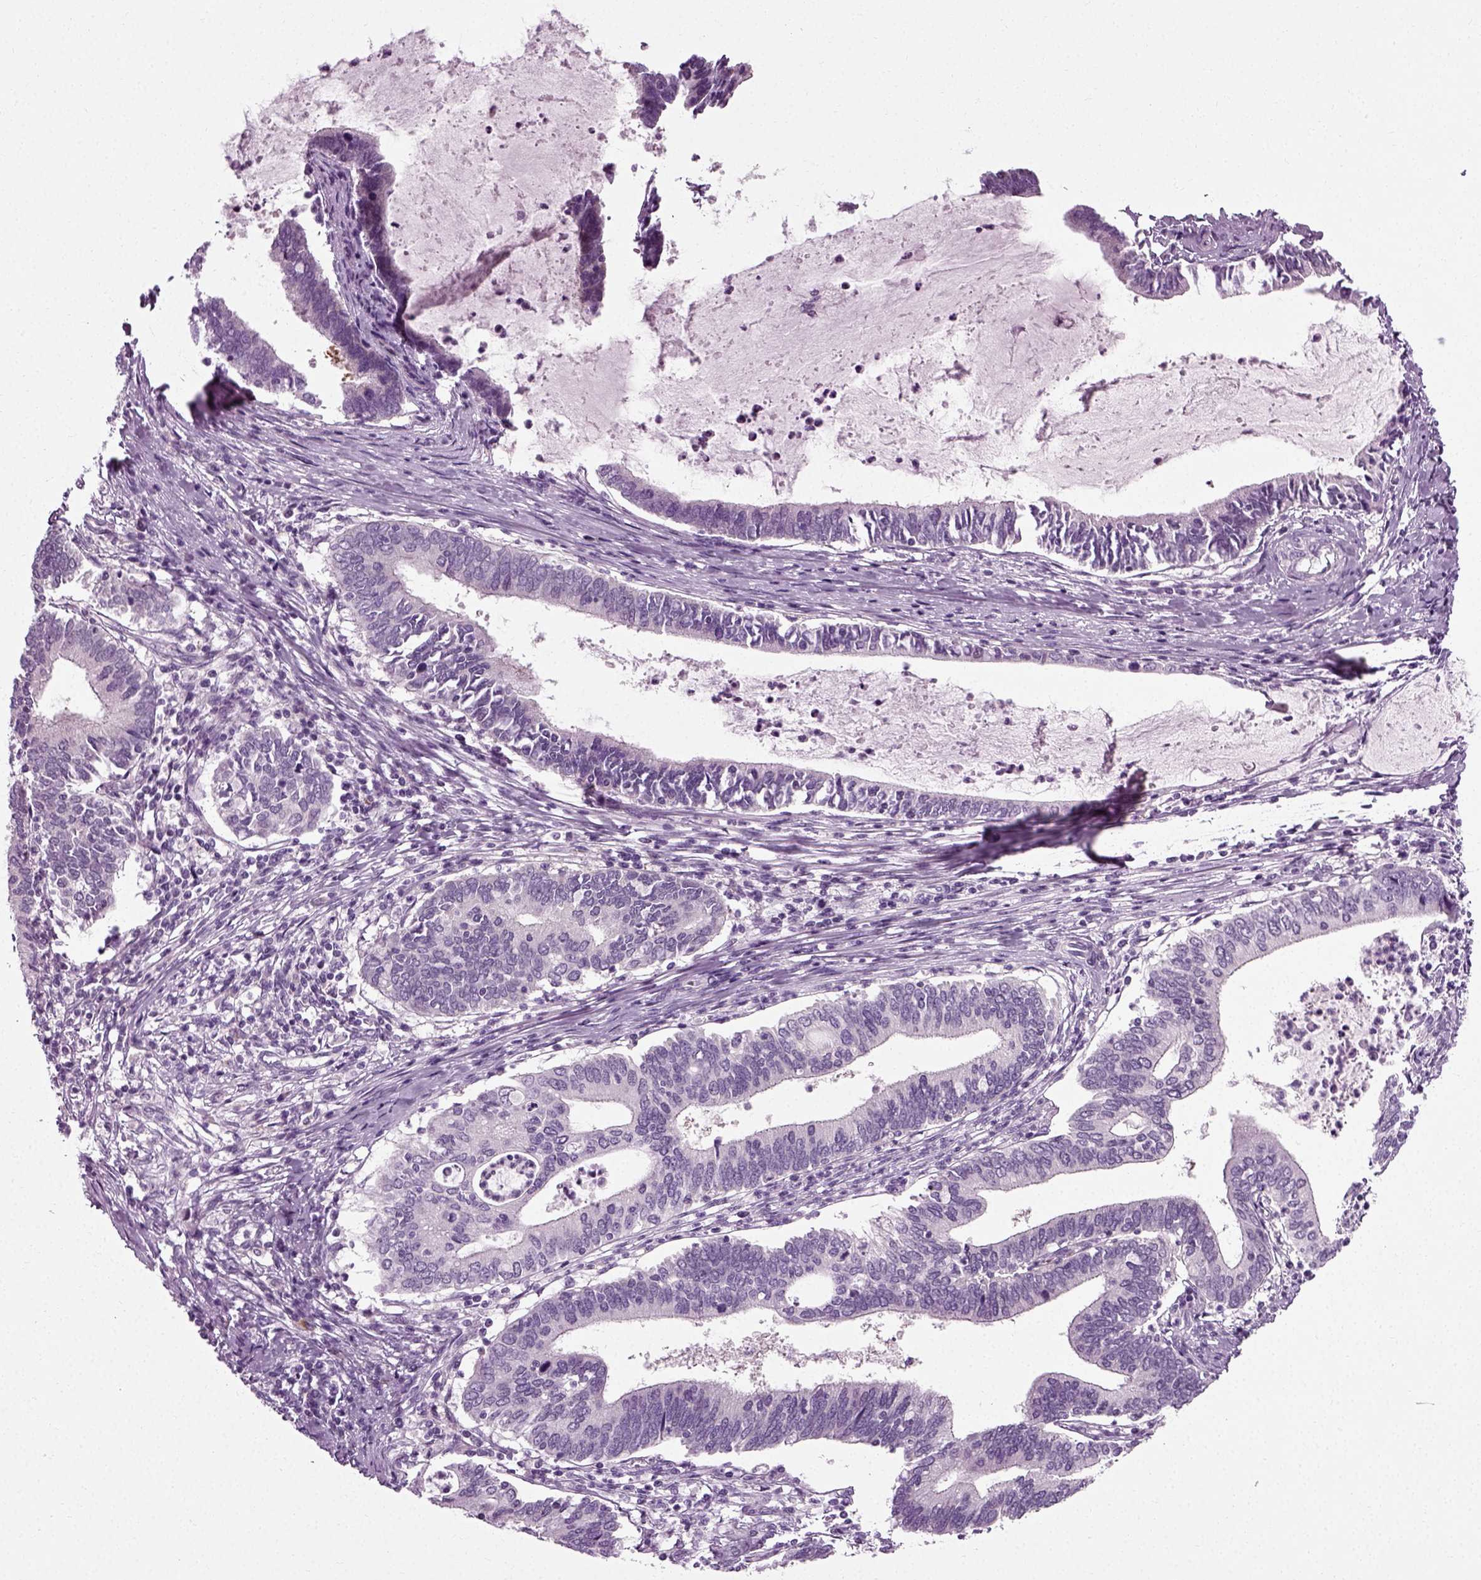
{"staining": {"intensity": "negative", "quantity": "none", "location": "none"}, "tissue": "cervical cancer", "cell_type": "Tumor cells", "image_type": "cancer", "snomed": [{"axis": "morphology", "description": "Adenocarcinoma, NOS"}, {"axis": "topography", "description": "Cervix"}], "caption": "An IHC histopathology image of cervical cancer is shown. There is no staining in tumor cells of cervical cancer.", "gene": "SCG5", "patient": {"sex": "female", "age": 42}}